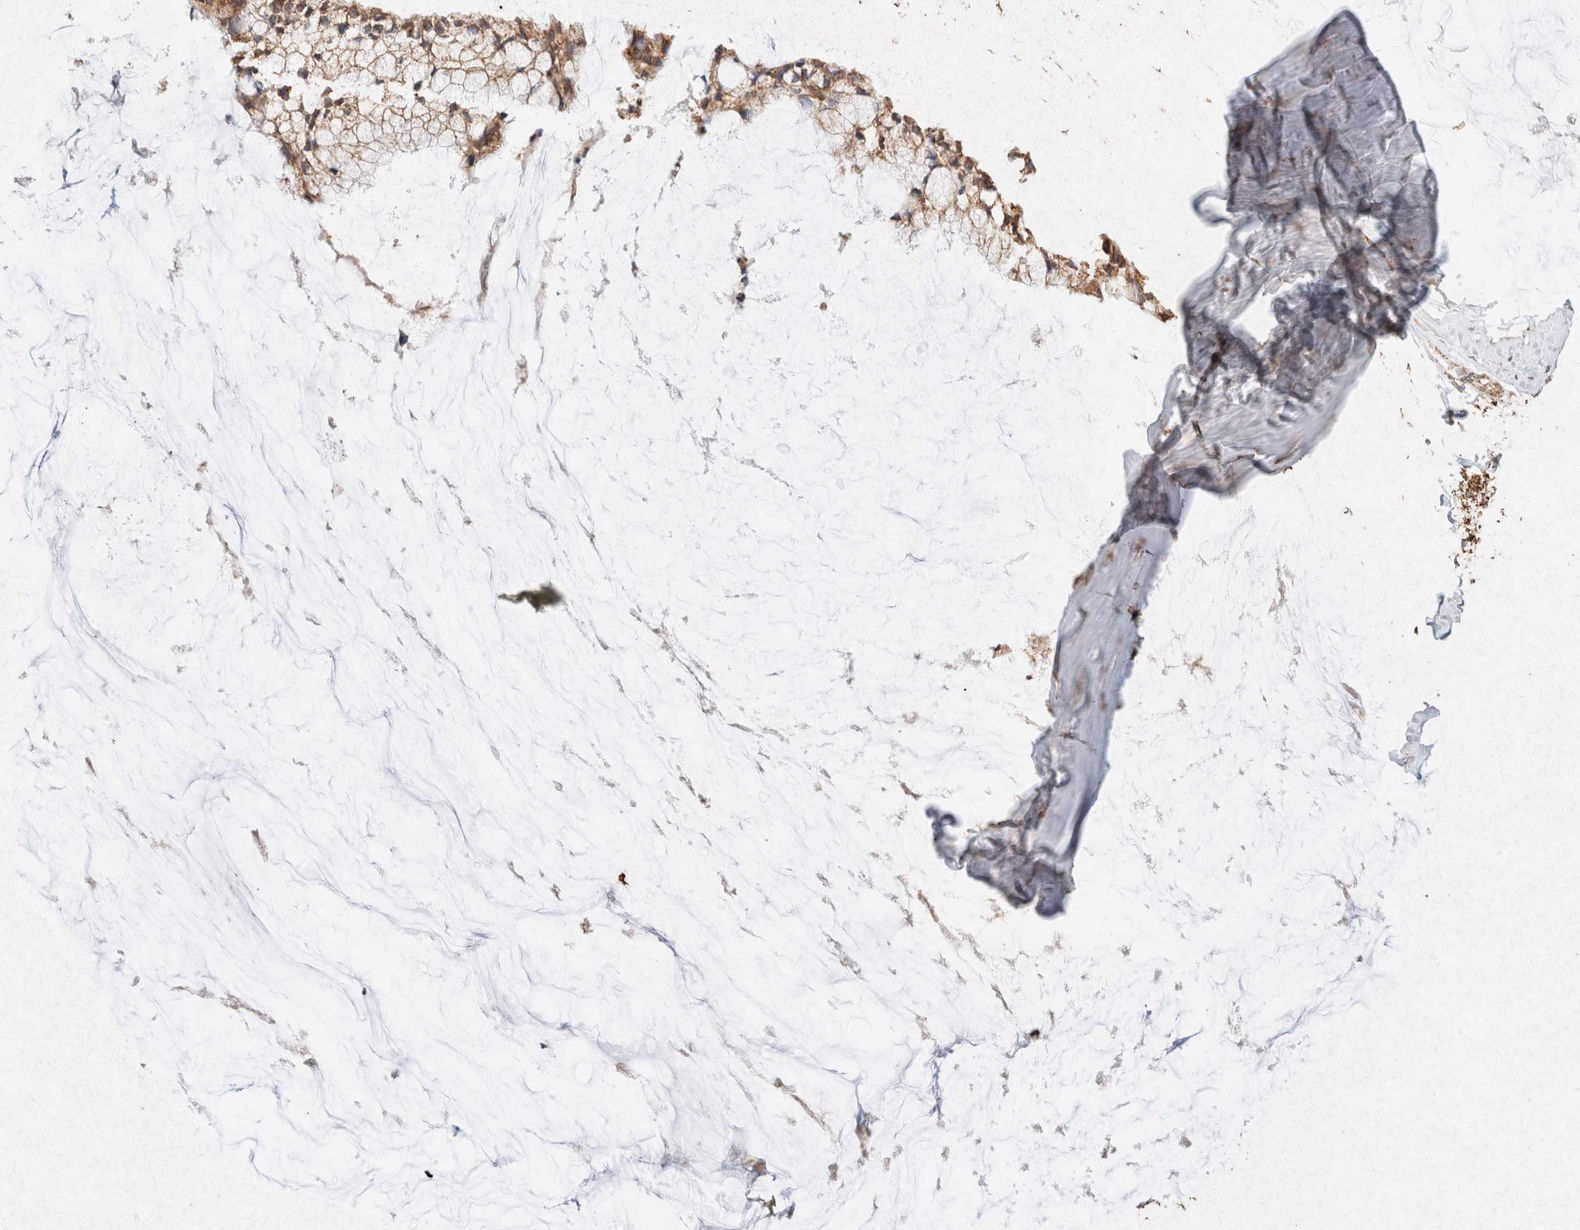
{"staining": {"intensity": "moderate", "quantity": ">75%", "location": "cytoplasmic/membranous"}, "tissue": "ovarian cancer", "cell_type": "Tumor cells", "image_type": "cancer", "snomed": [{"axis": "morphology", "description": "Cystadenocarcinoma, mucinous, NOS"}, {"axis": "topography", "description": "Ovary"}], "caption": "Mucinous cystadenocarcinoma (ovarian) stained with a brown dye displays moderate cytoplasmic/membranous positive expression in about >75% of tumor cells.", "gene": "SDC2", "patient": {"sex": "female", "age": 39}}